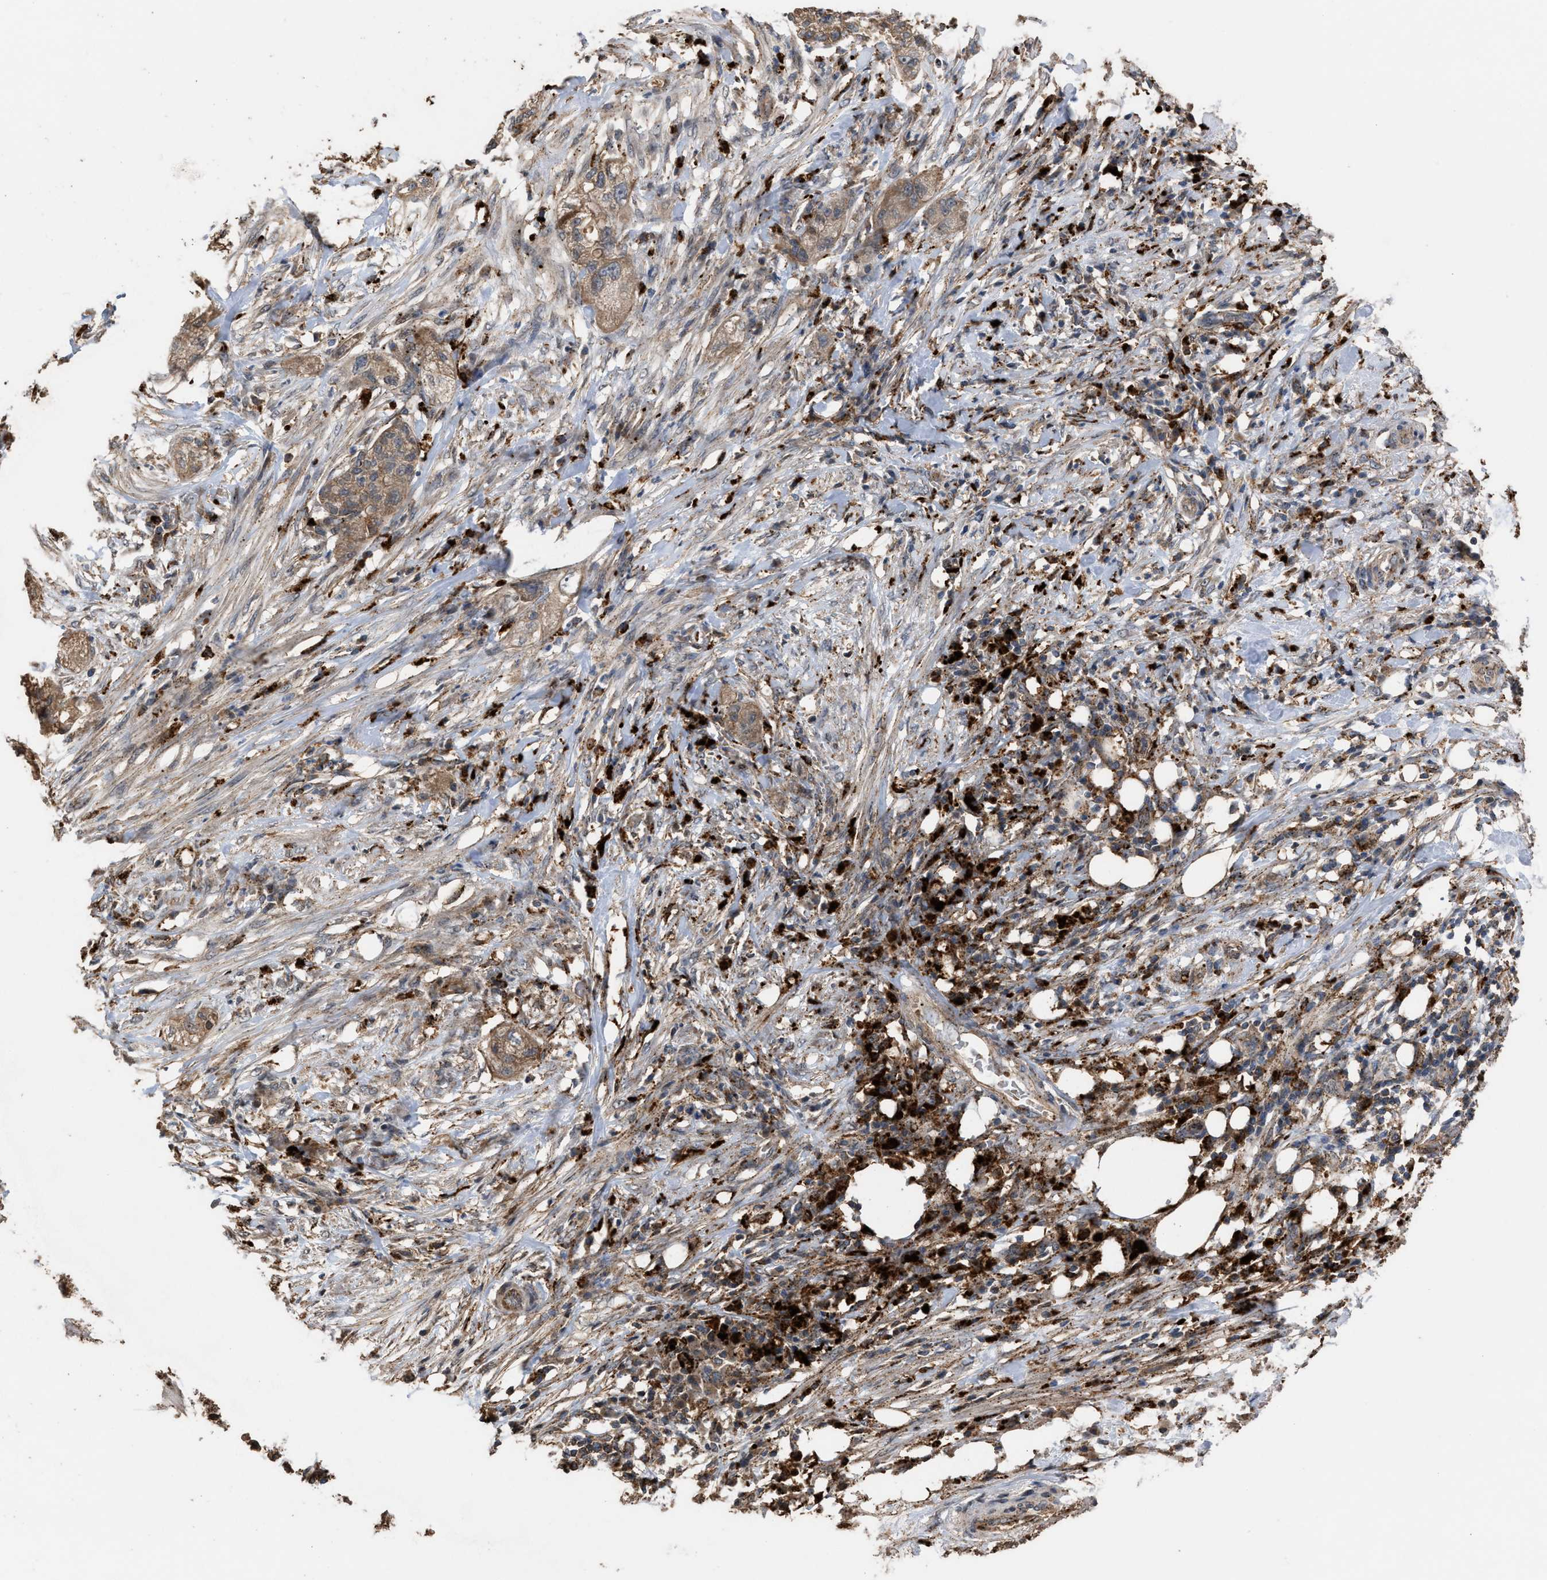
{"staining": {"intensity": "weak", "quantity": ">75%", "location": "cytoplasmic/membranous"}, "tissue": "pancreatic cancer", "cell_type": "Tumor cells", "image_type": "cancer", "snomed": [{"axis": "morphology", "description": "Adenocarcinoma, NOS"}, {"axis": "topography", "description": "Pancreas"}], "caption": "Pancreatic cancer stained with a protein marker shows weak staining in tumor cells.", "gene": "ELMO3", "patient": {"sex": "female", "age": 78}}